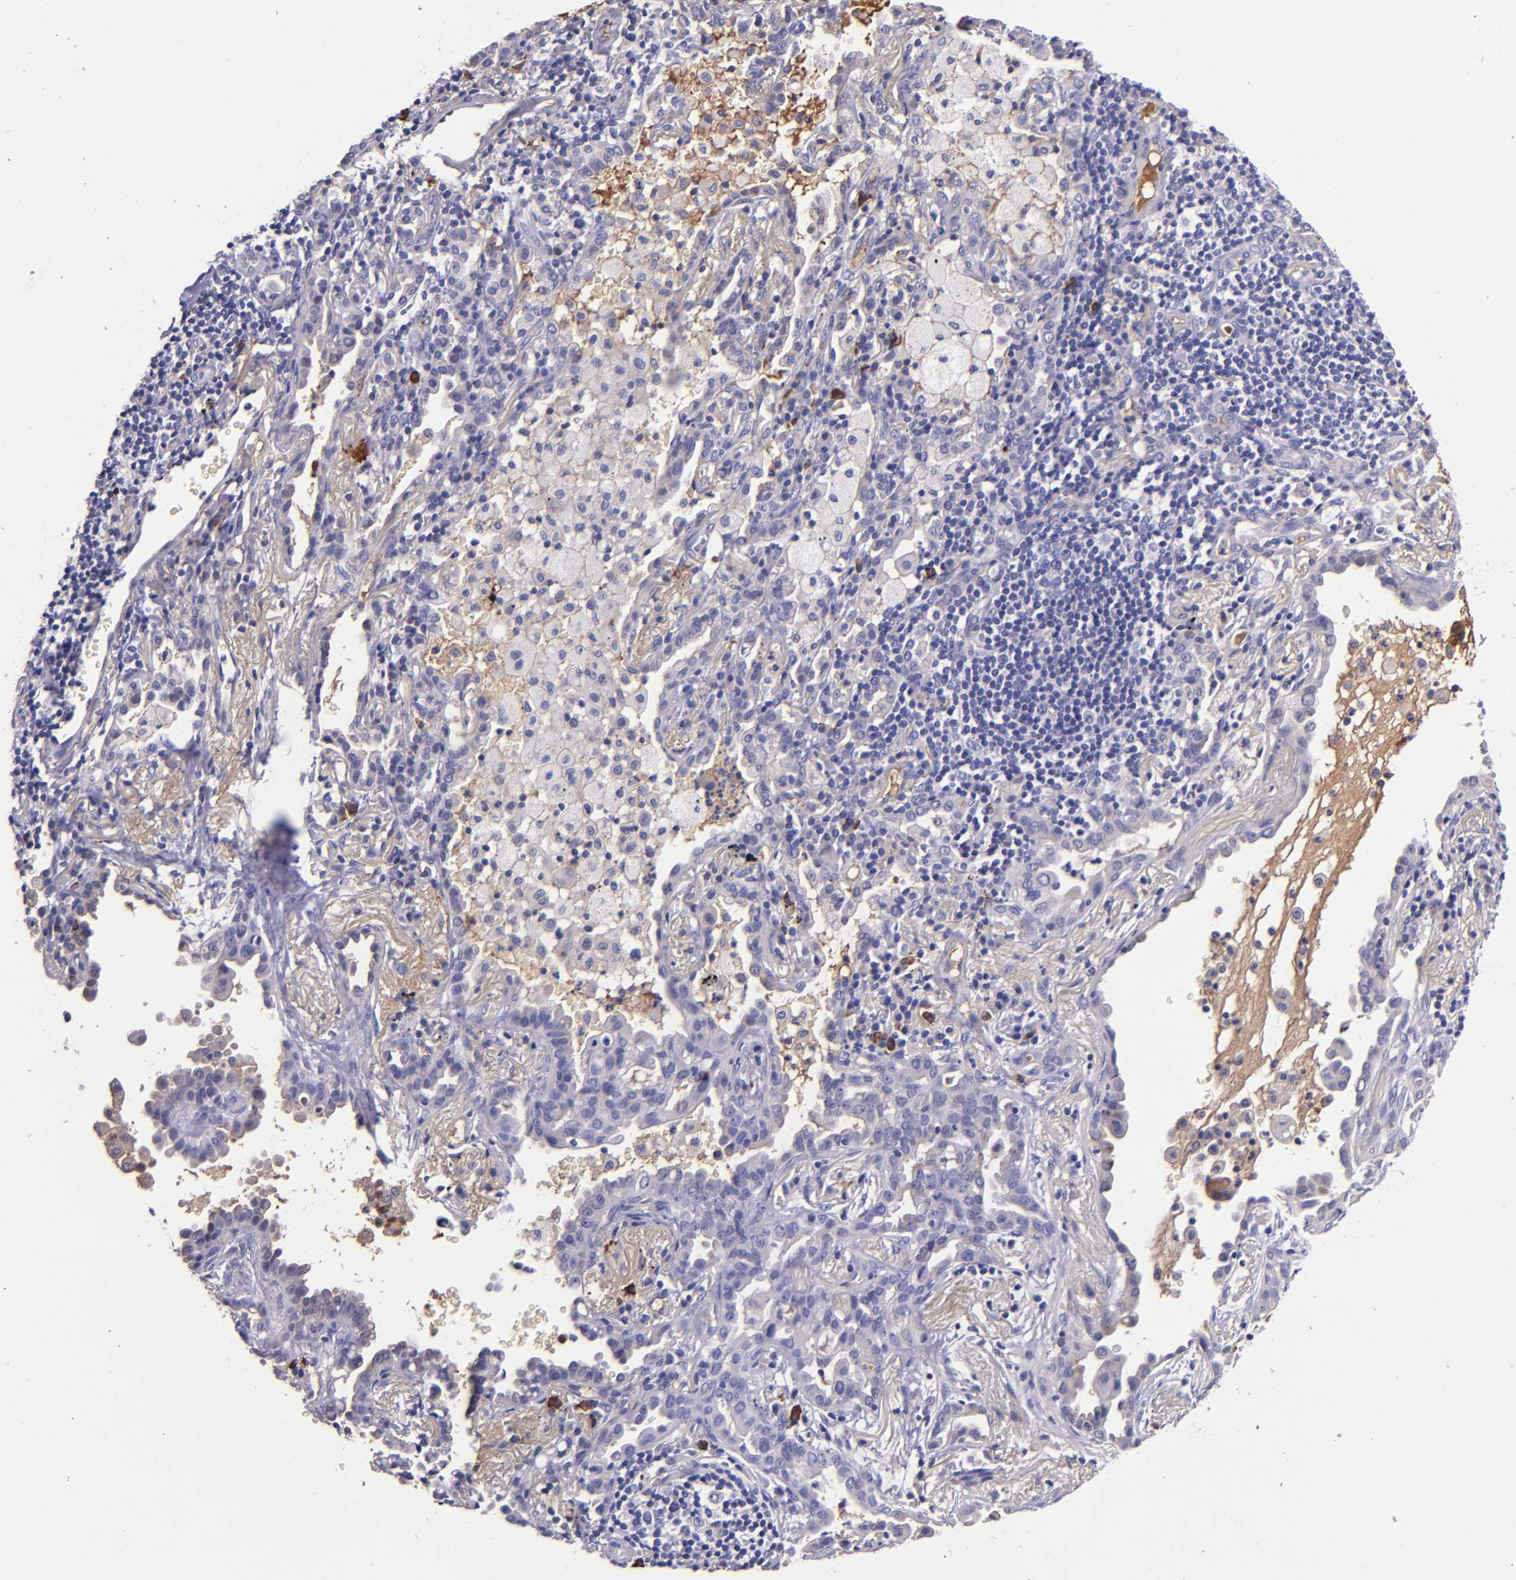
{"staining": {"intensity": "negative", "quantity": "none", "location": "none"}, "tissue": "lung cancer", "cell_type": "Tumor cells", "image_type": "cancer", "snomed": [{"axis": "morphology", "description": "Adenocarcinoma, NOS"}, {"axis": "topography", "description": "Lung"}], "caption": "The immunohistochemistry (IHC) image has no significant expression in tumor cells of lung cancer (adenocarcinoma) tissue.", "gene": "KNG1", "patient": {"sex": "female", "age": 50}}